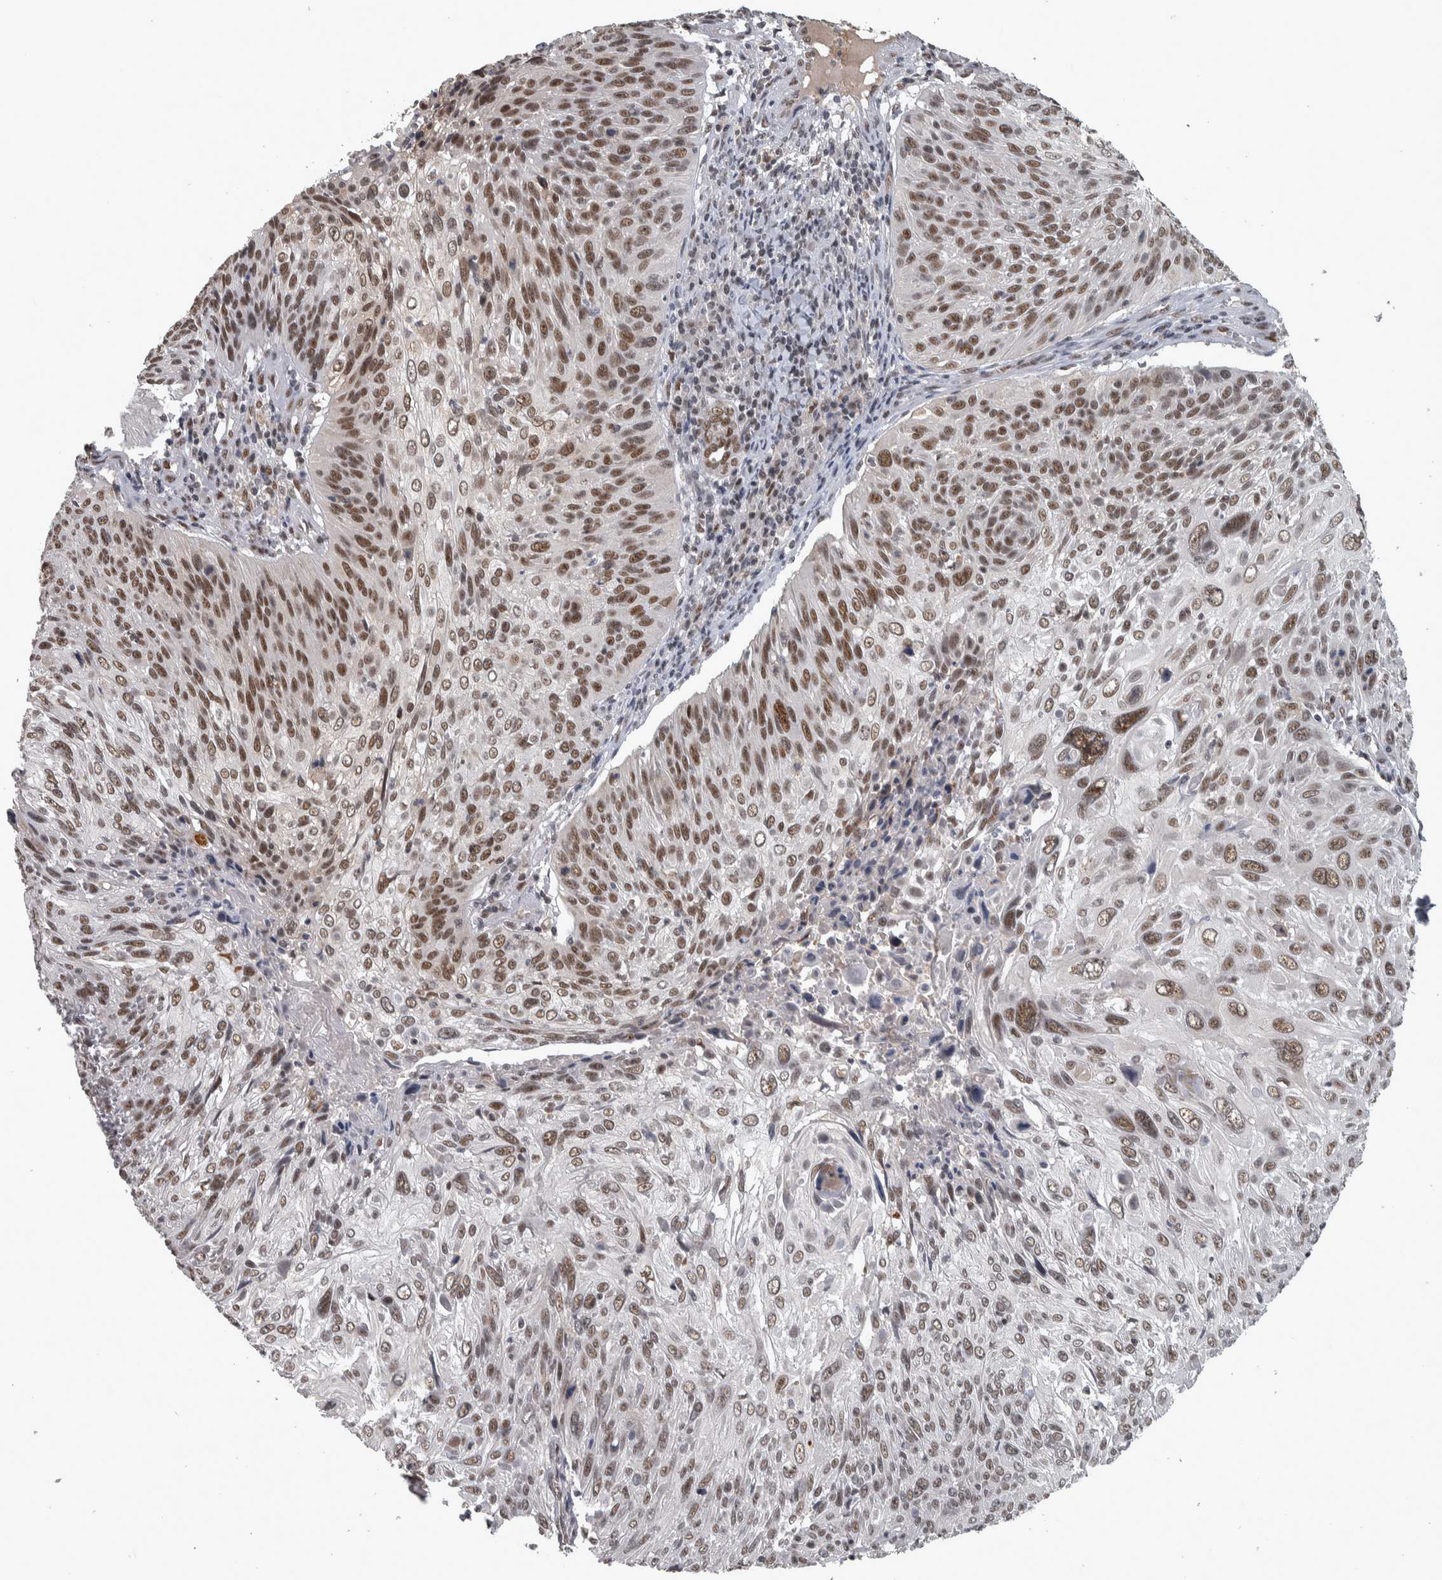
{"staining": {"intensity": "moderate", "quantity": ">75%", "location": "nuclear"}, "tissue": "cervical cancer", "cell_type": "Tumor cells", "image_type": "cancer", "snomed": [{"axis": "morphology", "description": "Squamous cell carcinoma, NOS"}, {"axis": "topography", "description": "Cervix"}], "caption": "Human cervical cancer stained for a protein (brown) exhibits moderate nuclear positive positivity in about >75% of tumor cells.", "gene": "DDX42", "patient": {"sex": "female", "age": 51}}